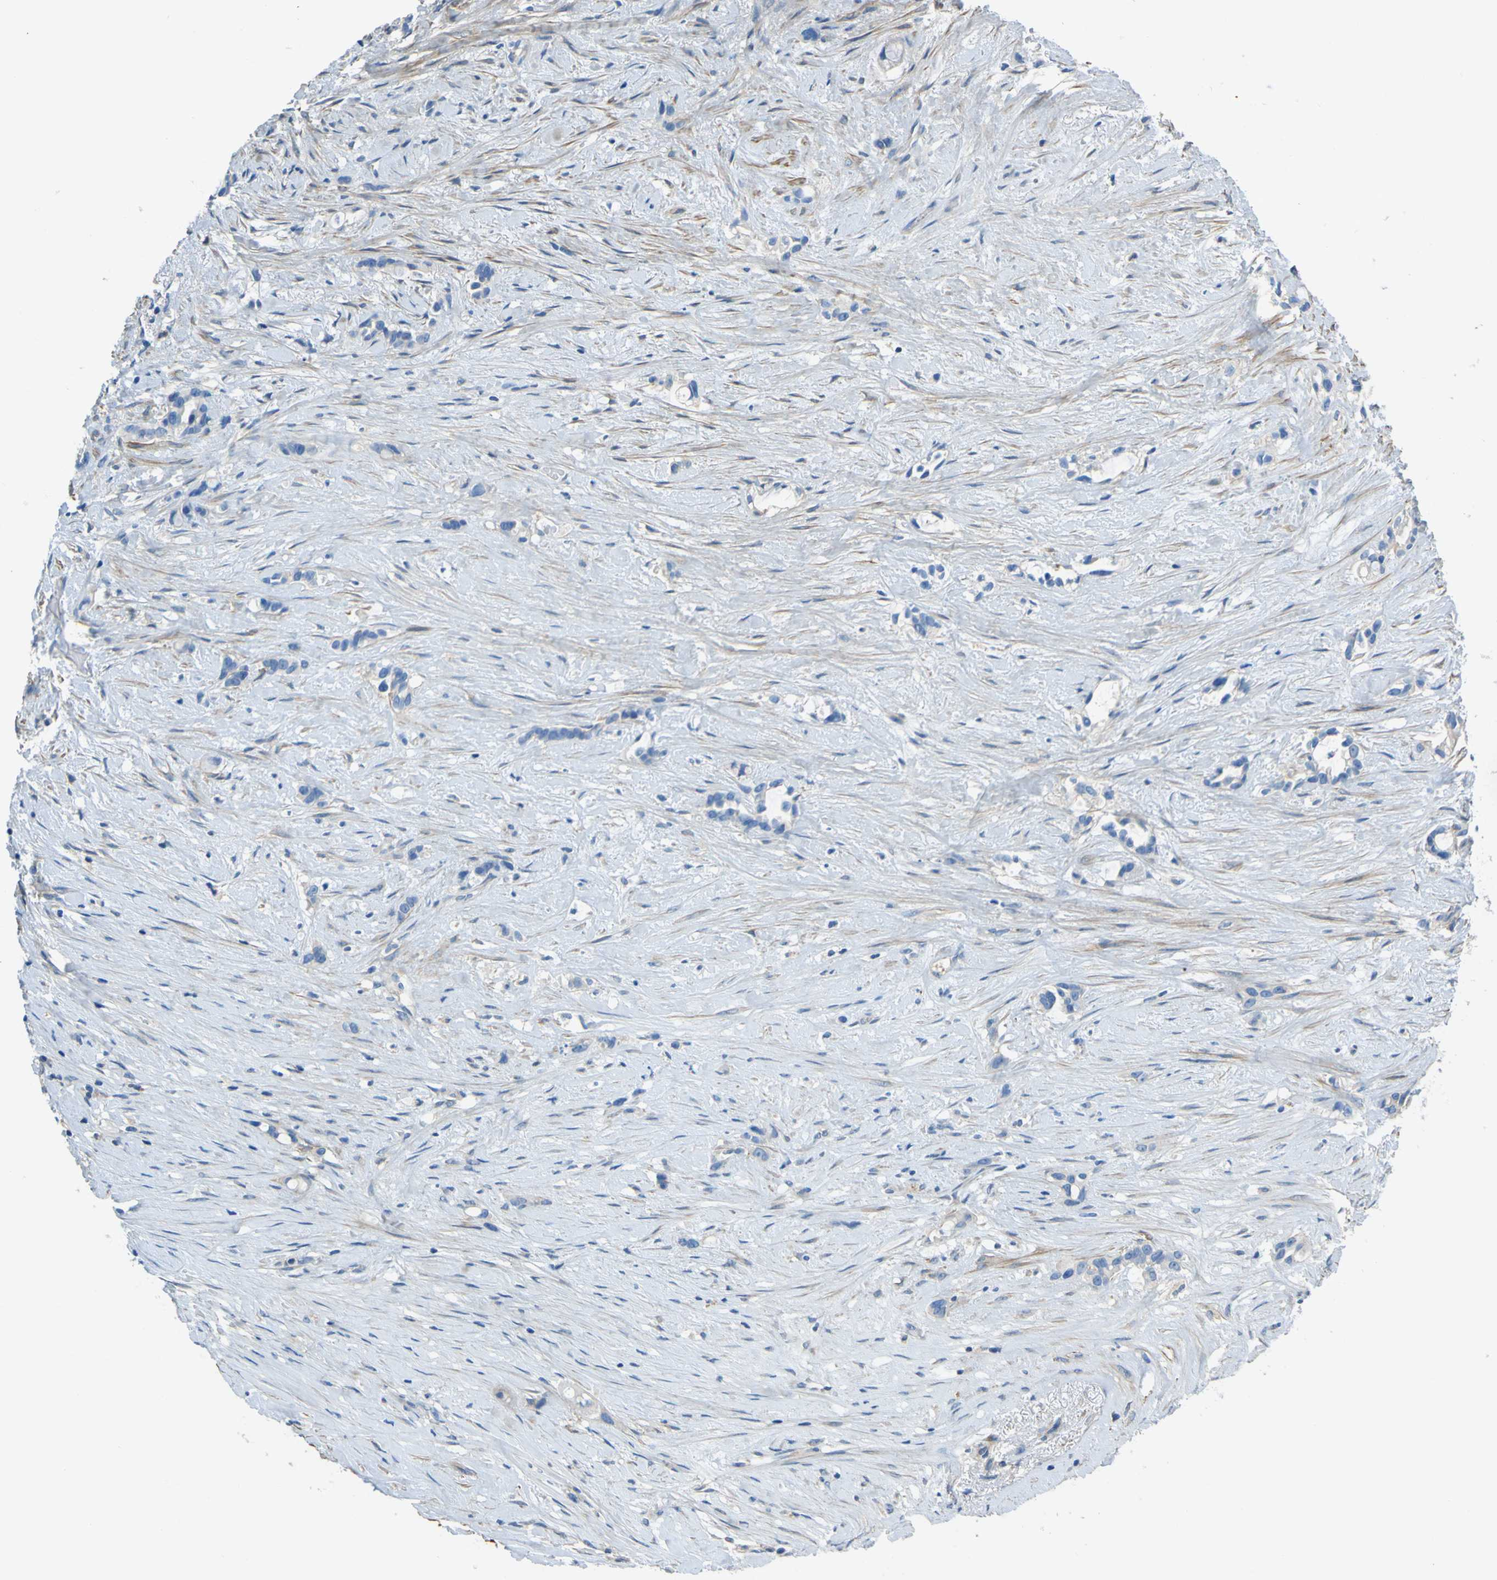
{"staining": {"intensity": "negative", "quantity": "none", "location": "none"}, "tissue": "liver cancer", "cell_type": "Tumor cells", "image_type": "cancer", "snomed": [{"axis": "morphology", "description": "Cholangiocarcinoma"}, {"axis": "topography", "description": "Liver"}], "caption": "IHC micrograph of liver cancer stained for a protein (brown), which demonstrates no expression in tumor cells.", "gene": "OGN", "patient": {"sex": "female", "age": 65}}